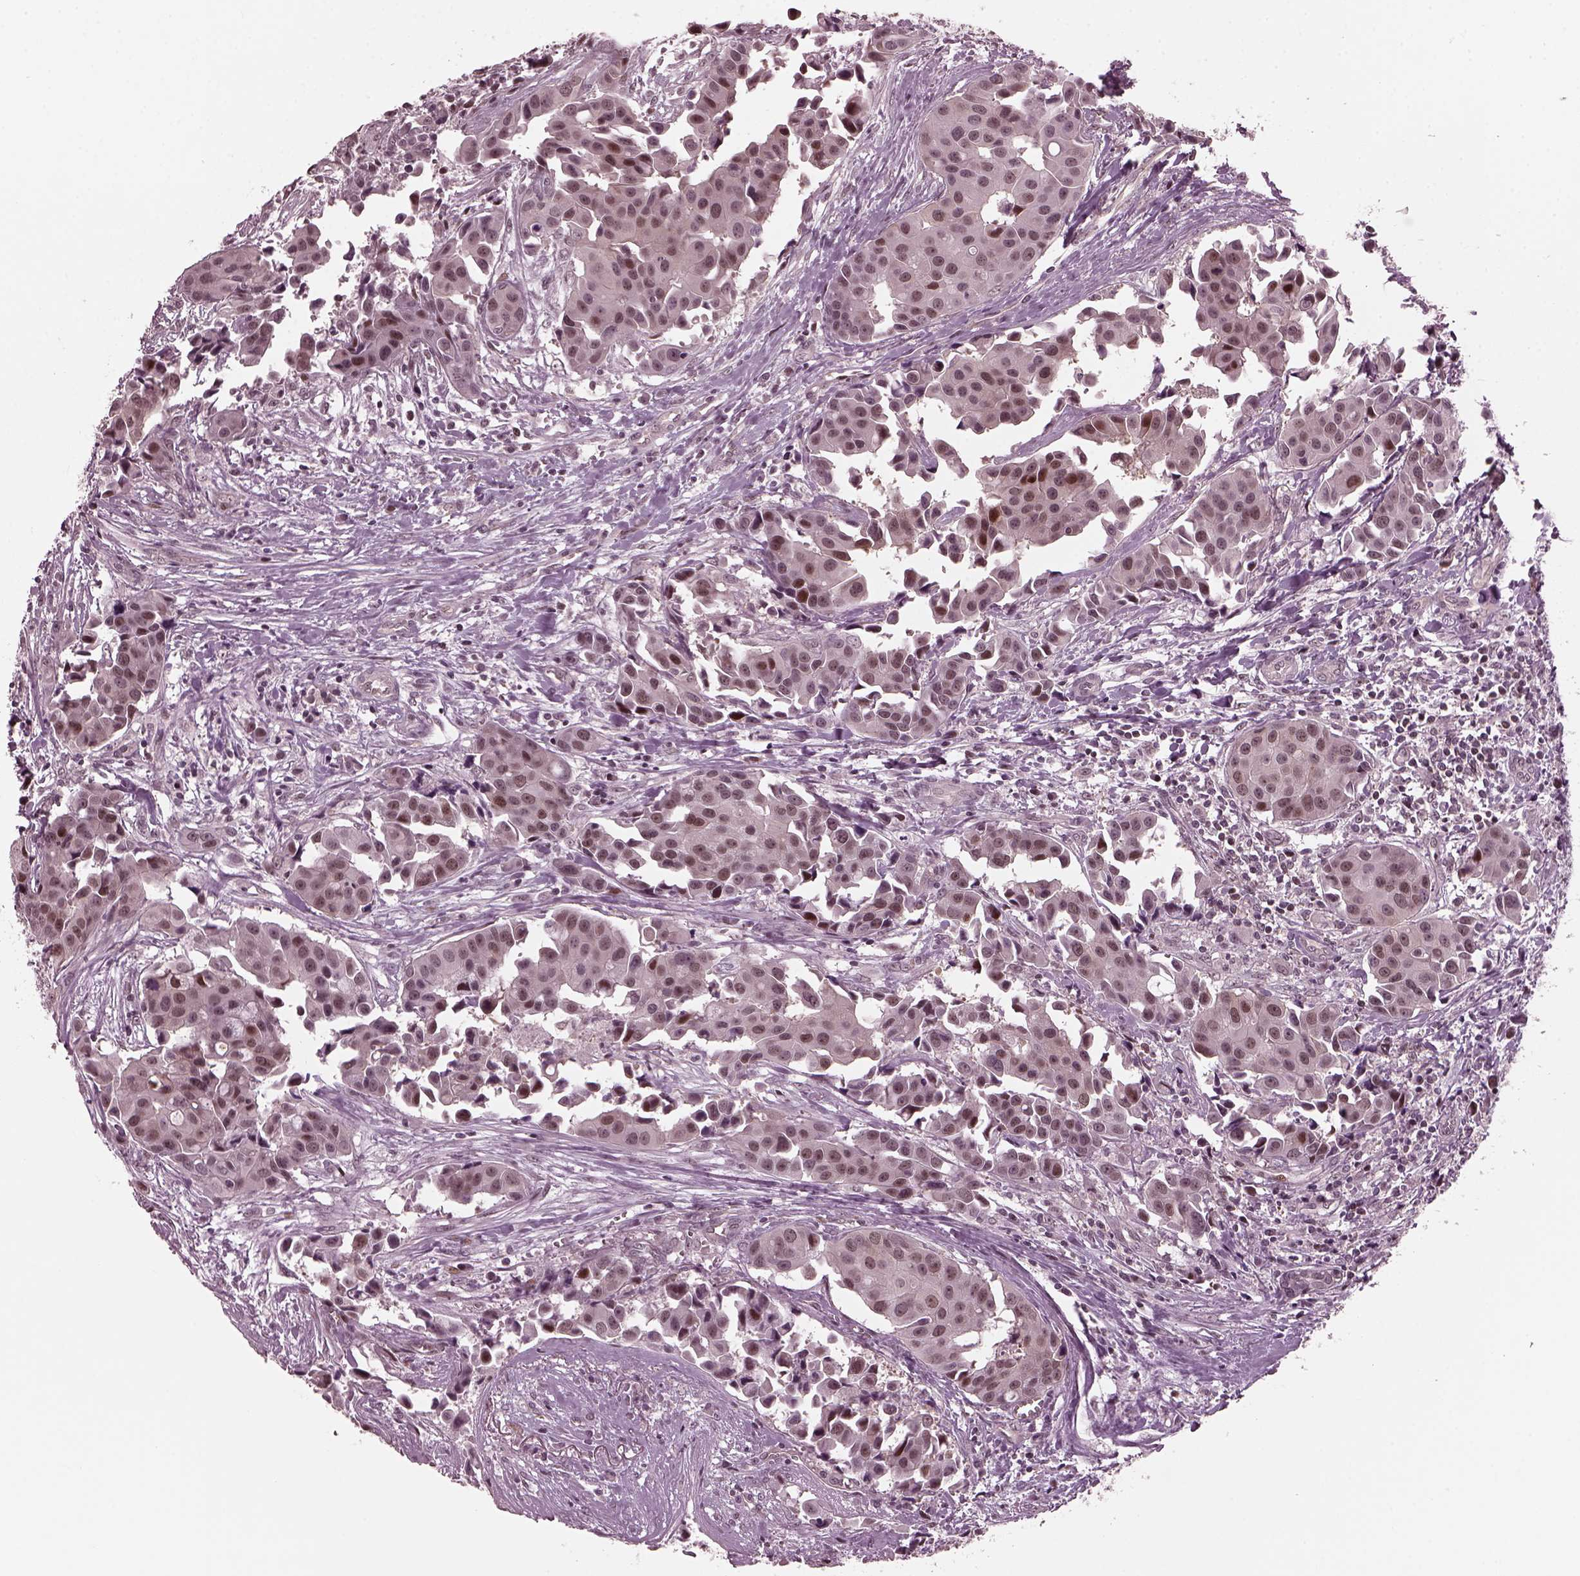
{"staining": {"intensity": "moderate", "quantity": "<25%", "location": "nuclear"}, "tissue": "head and neck cancer", "cell_type": "Tumor cells", "image_type": "cancer", "snomed": [{"axis": "morphology", "description": "Adenocarcinoma, NOS"}, {"axis": "topography", "description": "Head-Neck"}], "caption": "Moderate nuclear expression for a protein is identified in approximately <25% of tumor cells of head and neck adenocarcinoma using immunohistochemistry.", "gene": "TRIB3", "patient": {"sex": "male", "age": 76}}